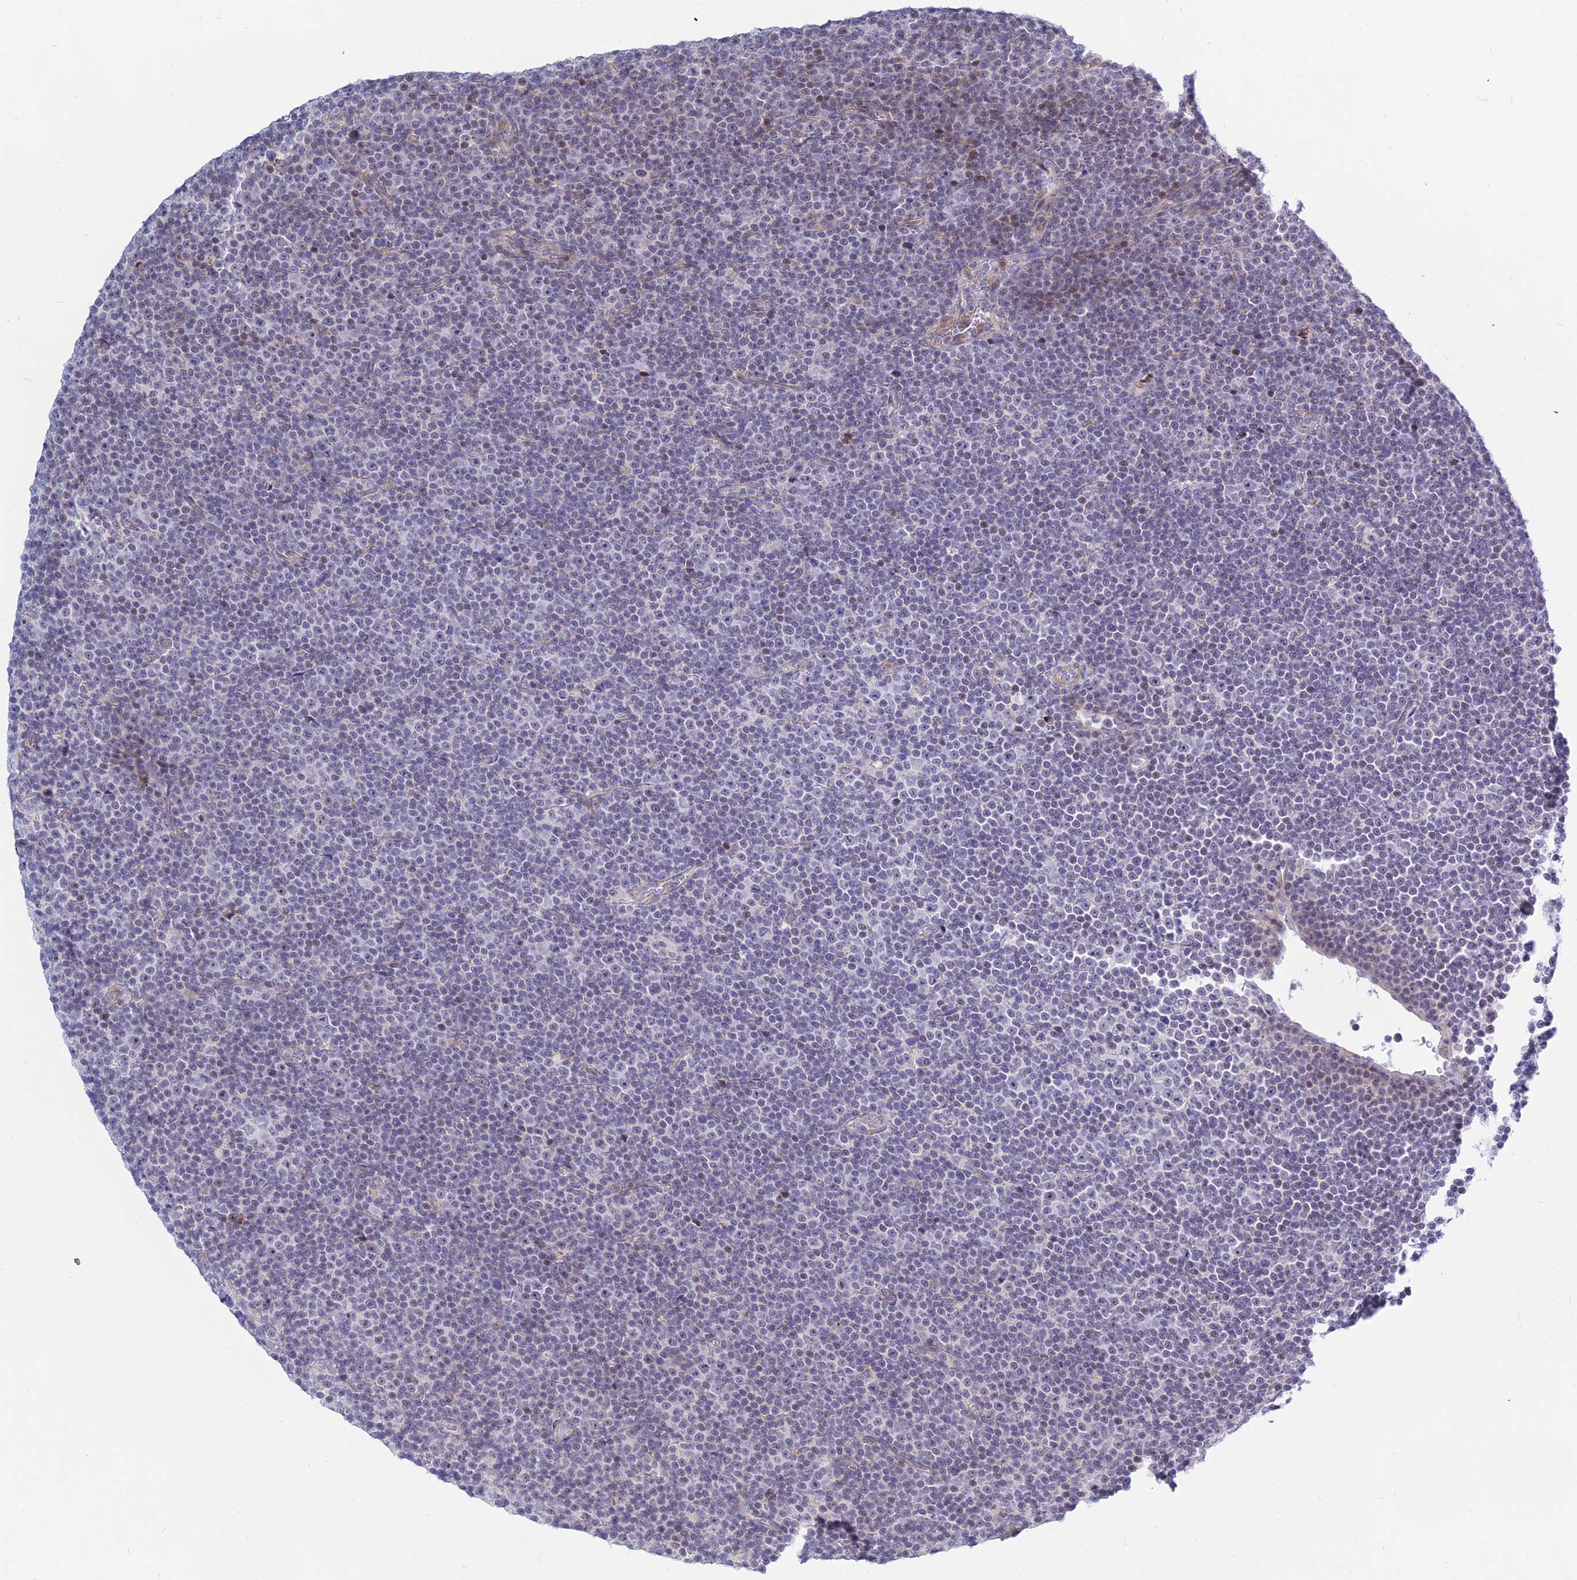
{"staining": {"intensity": "negative", "quantity": "none", "location": "none"}, "tissue": "lymphoma", "cell_type": "Tumor cells", "image_type": "cancer", "snomed": [{"axis": "morphology", "description": "Malignant lymphoma, non-Hodgkin's type, Low grade"}, {"axis": "topography", "description": "Lymph node"}], "caption": "This is an immunohistochemistry (IHC) micrograph of lymphoma. There is no expression in tumor cells.", "gene": "KRR1", "patient": {"sex": "female", "age": 67}}